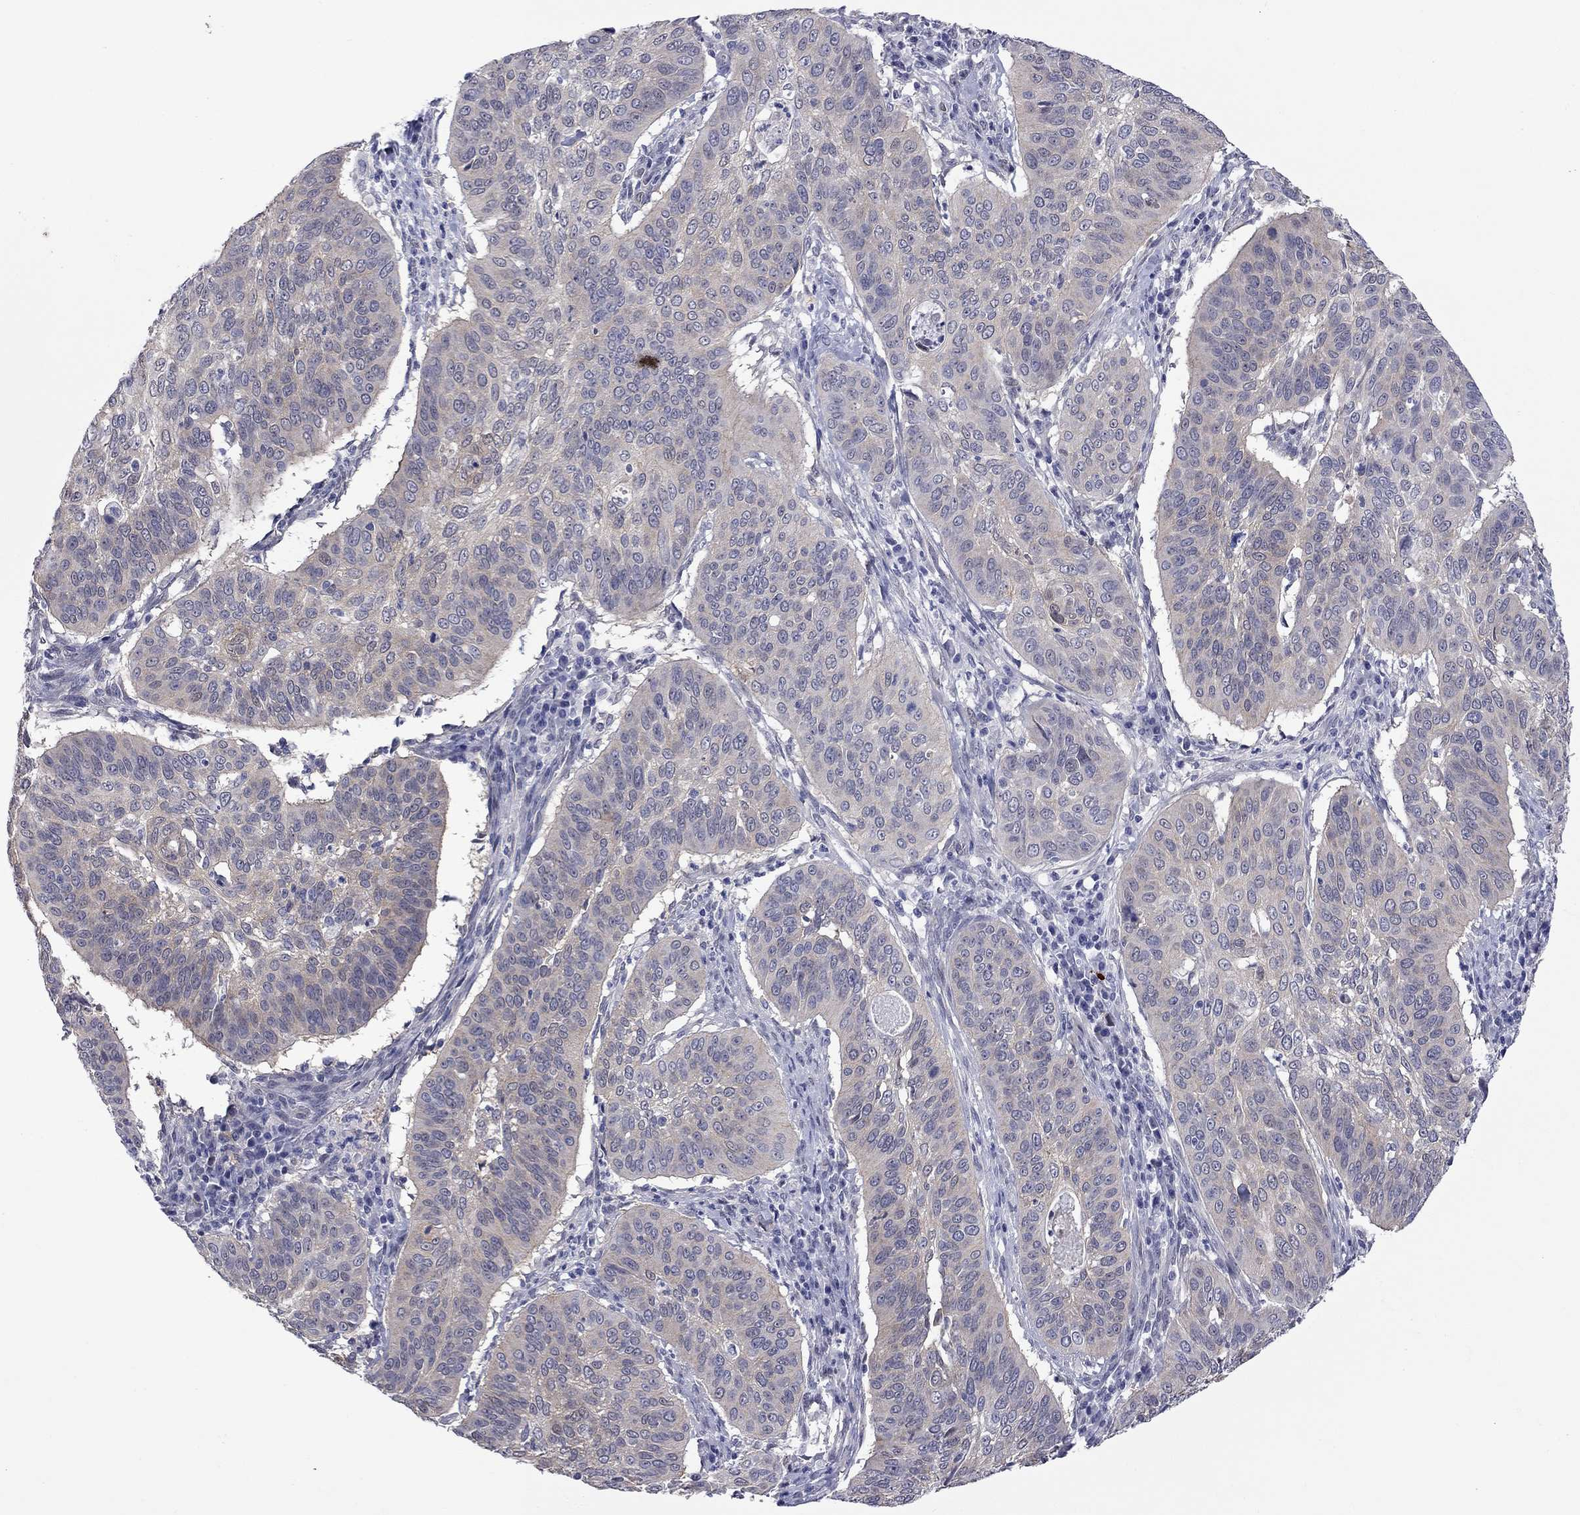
{"staining": {"intensity": "weak", "quantity": ">75%", "location": "cytoplasmic/membranous"}, "tissue": "cervical cancer", "cell_type": "Tumor cells", "image_type": "cancer", "snomed": [{"axis": "morphology", "description": "Normal tissue, NOS"}, {"axis": "morphology", "description": "Squamous cell carcinoma, NOS"}, {"axis": "topography", "description": "Cervix"}], "caption": "The photomicrograph shows staining of cervical squamous cell carcinoma, revealing weak cytoplasmic/membranous protein positivity (brown color) within tumor cells.", "gene": "CTNNBIP1", "patient": {"sex": "female", "age": 39}}